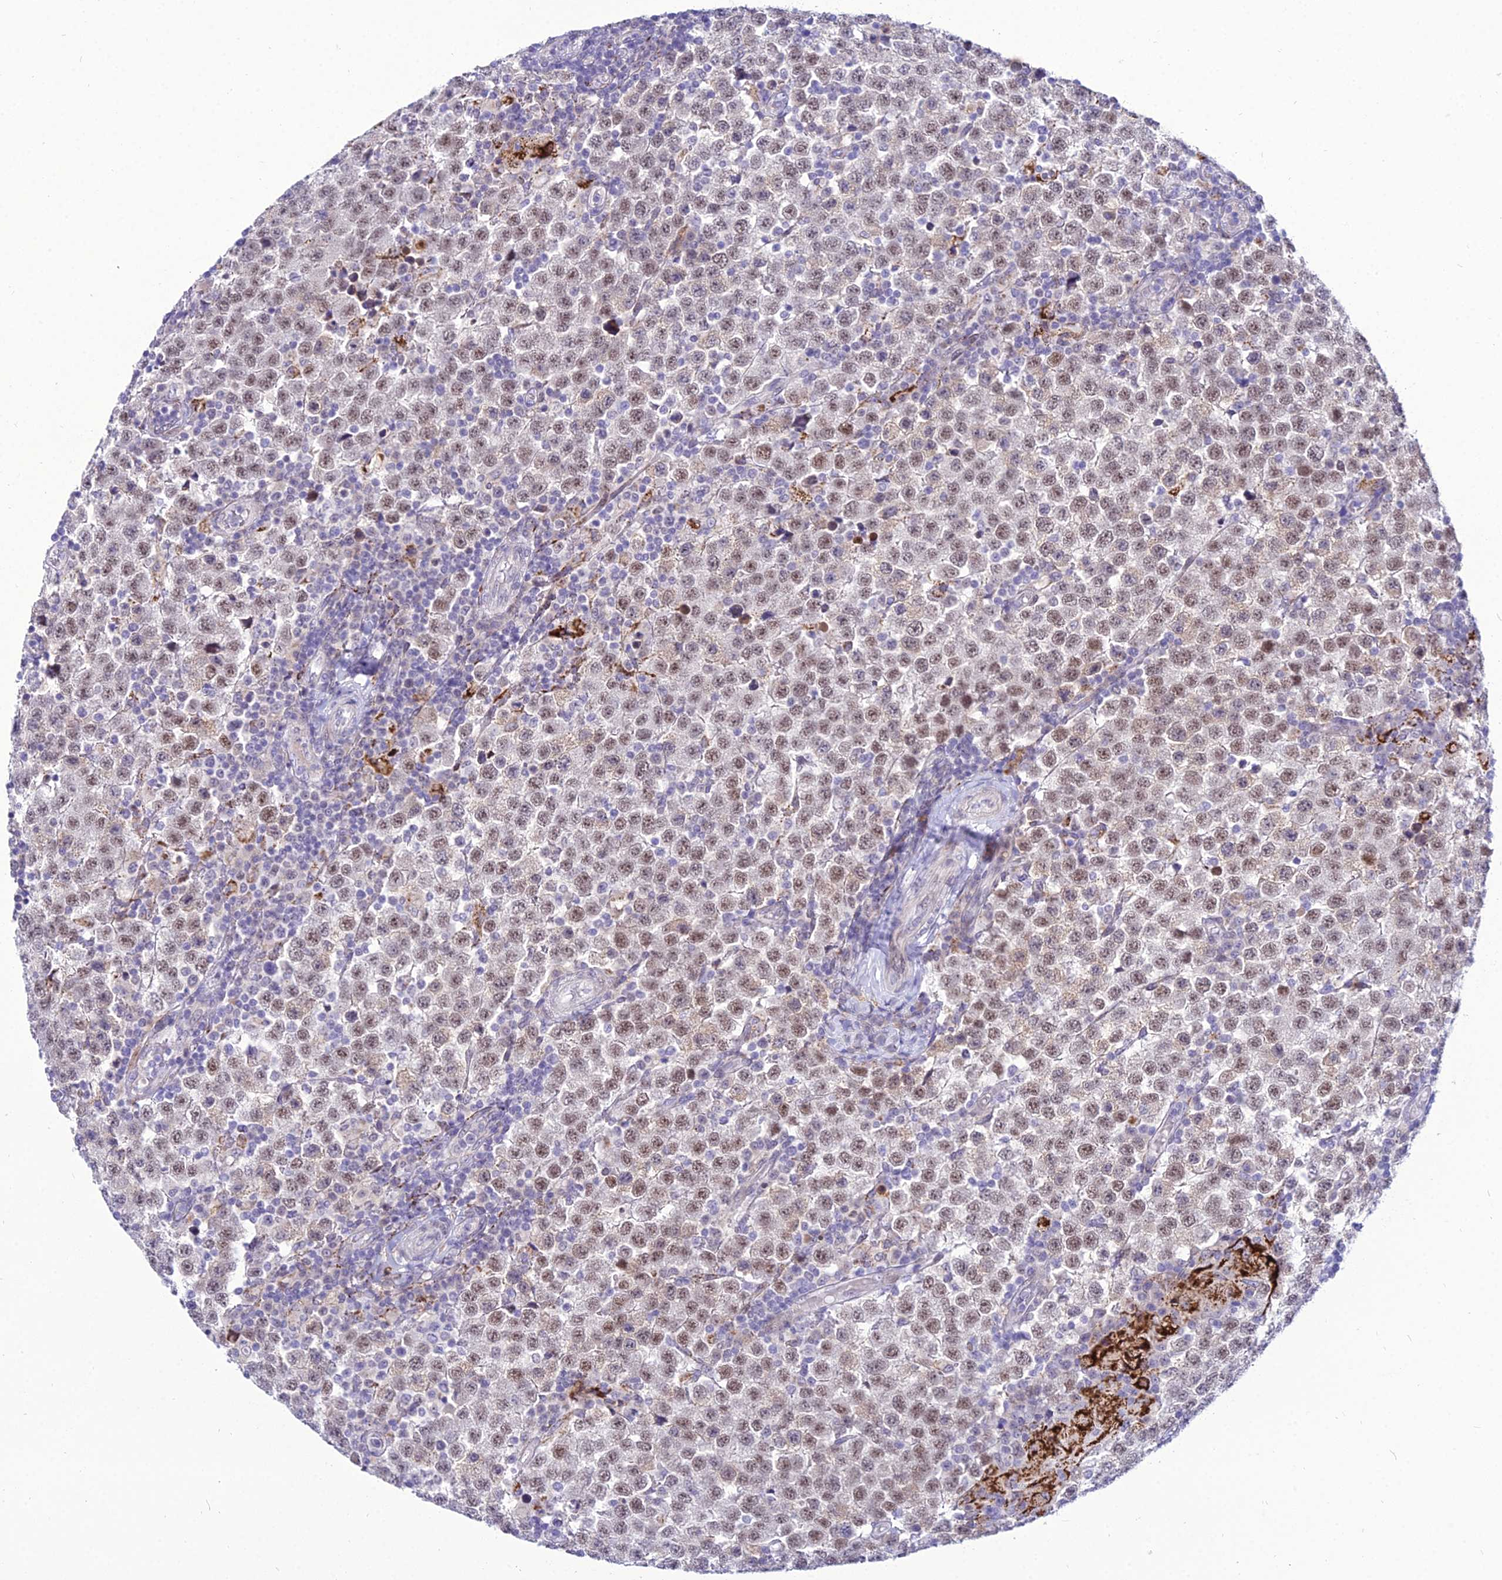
{"staining": {"intensity": "weak", "quantity": ">75%", "location": "nuclear"}, "tissue": "testis cancer", "cell_type": "Tumor cells", "image_type": "cancer", "snomed": [{"axis": "morphology", "description": "Seminoma, NOS"}, {"axis": "topography", "description": "Testis"}], "caption": "Testis cancer stained with IHC reveals weak nuclear staining in approximately >75% of tumor cells.", "gene": "C6orf163", "patient": {"sex": "male", "age": 34}}